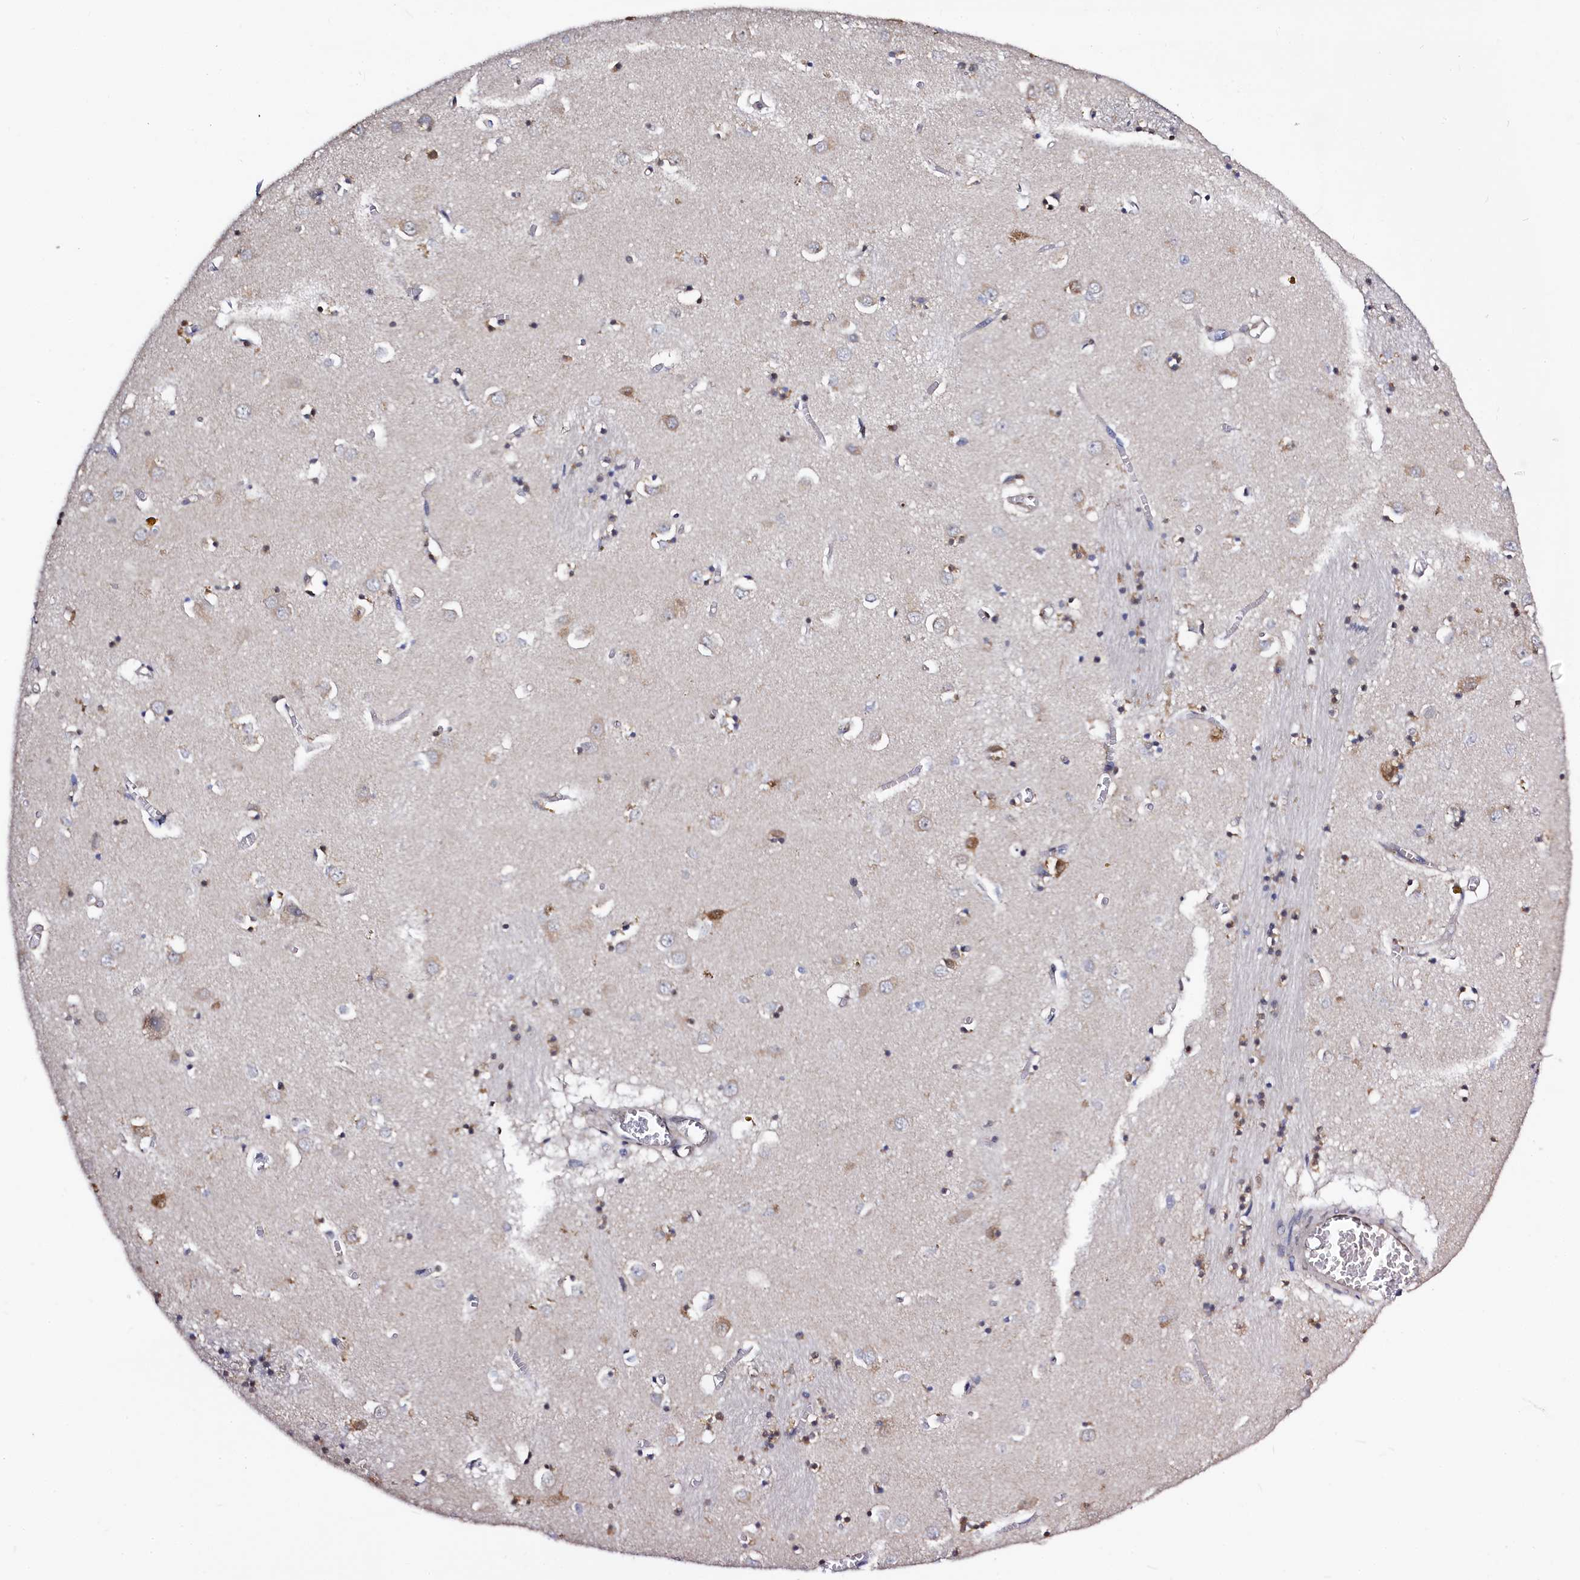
{"staining": {"intensity": "weak", "quantity": "<25%", "location": "cytoplasmic/membranous"}, "tissue": "caudate", "cell_type": "Glial cells", "image_type": "normal", "snomed": [{"axis": "morphology", "description": "Normal tissue, NOS"}, {"axis": "topography", "description": "Lateral ventricle wall"}], "caption": "Immunohistochemistry (IHC) image of benign caudate: caudate stained with DAB exhibits no significant protein expression in glial cells.", "gene": "SEC24C", "patient": {"sex": "male", "age": 70}}